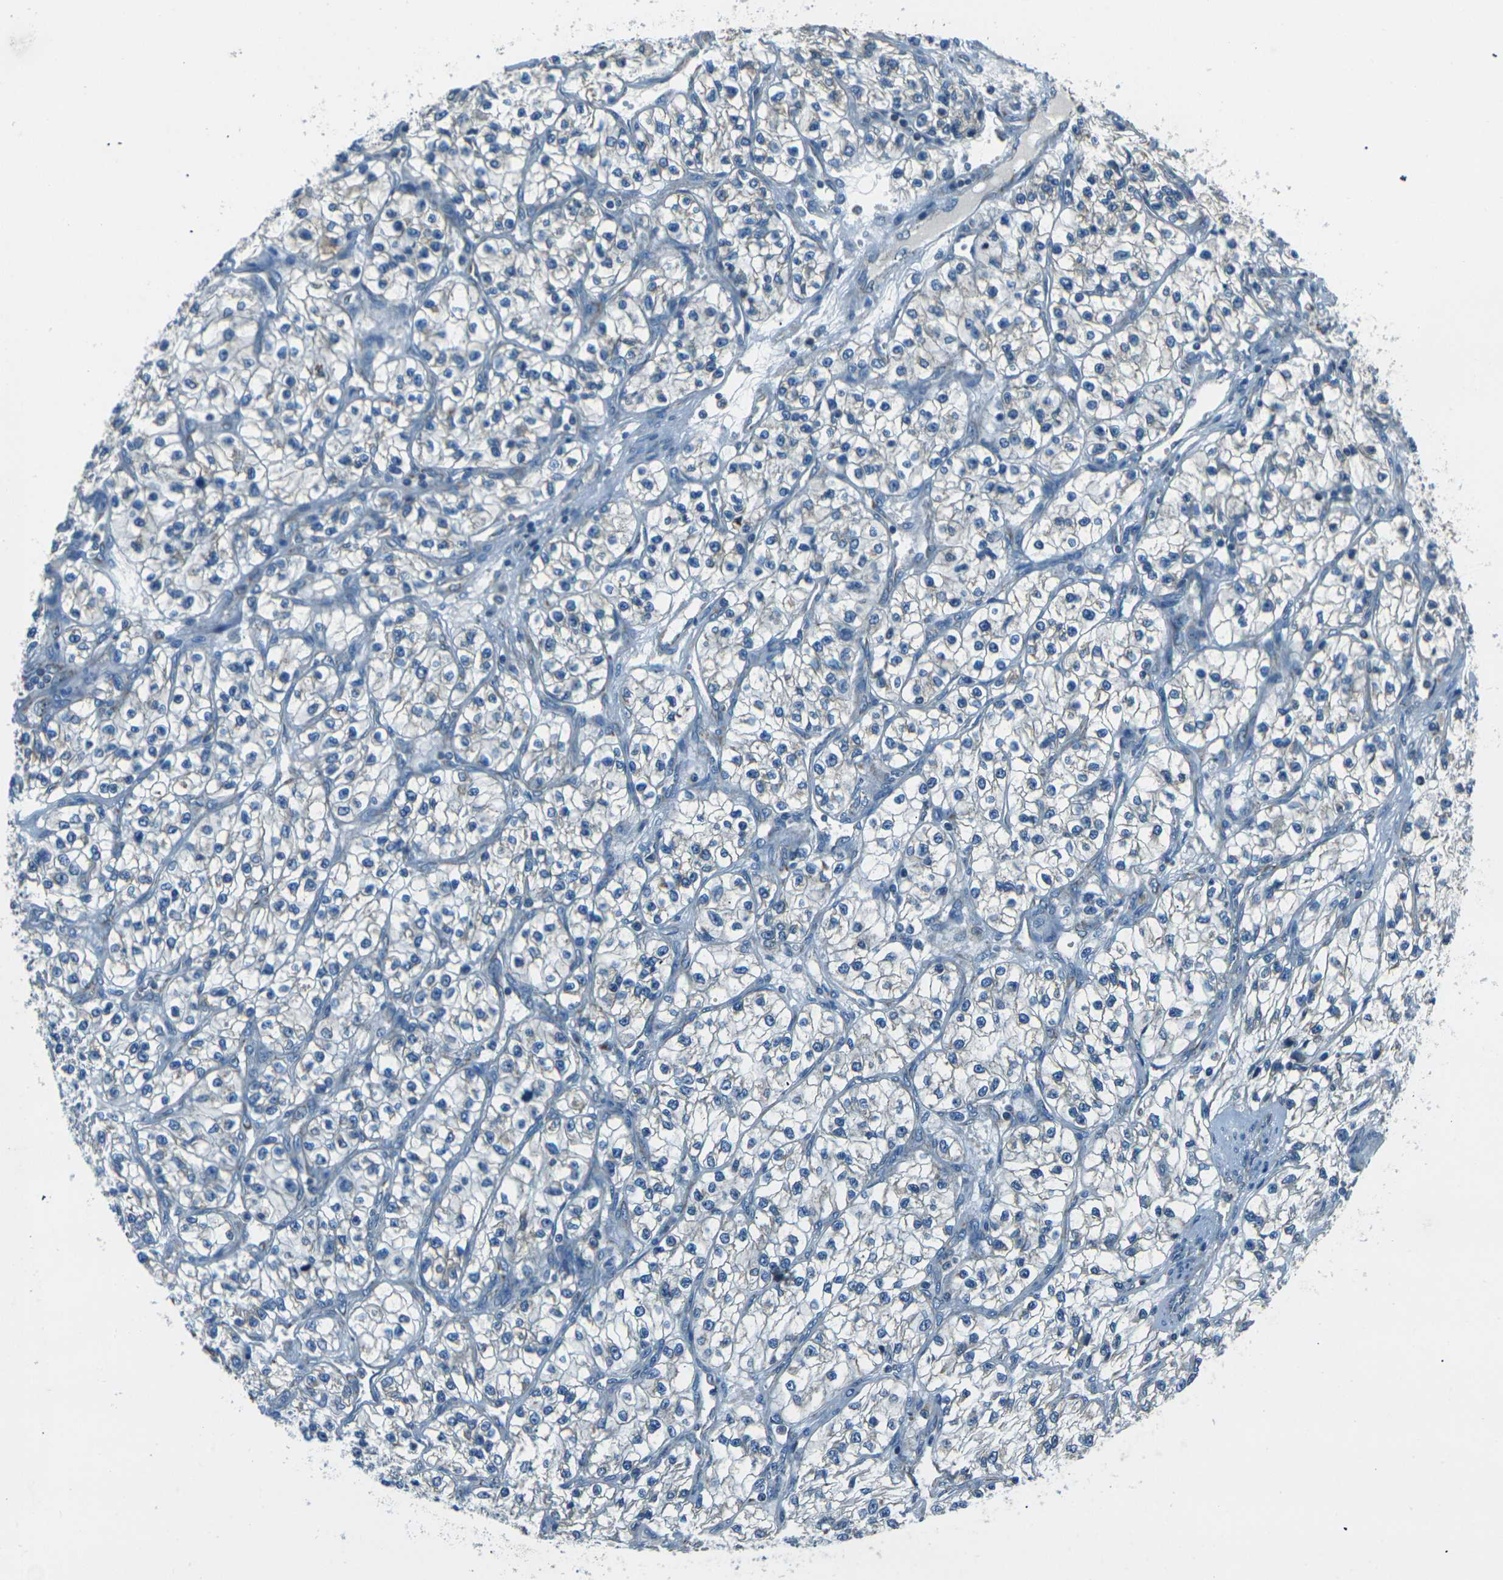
{"staining": {"intensity": "weak", "quantity": "25%-75%", "location": "cytoplasmic/membranous"}, "tissue": "renal cancer", "cell_type": "Tumor cells", "image_type": "cancer", "snomed": [{"axis": "morphology", "description": "Adenocarcinoma, NOS"}, {"axis": "topography", "description": "Kidney"}], "caption": "Protein expression by immunohistochemistry (IHC) shows weak cytoplasmic/membranous staining in approximately 25%-75% of tumor cells in renal adenocarcinoma.", "gene": "IRF3", "patient": {"sex": "female", "age": 57}}